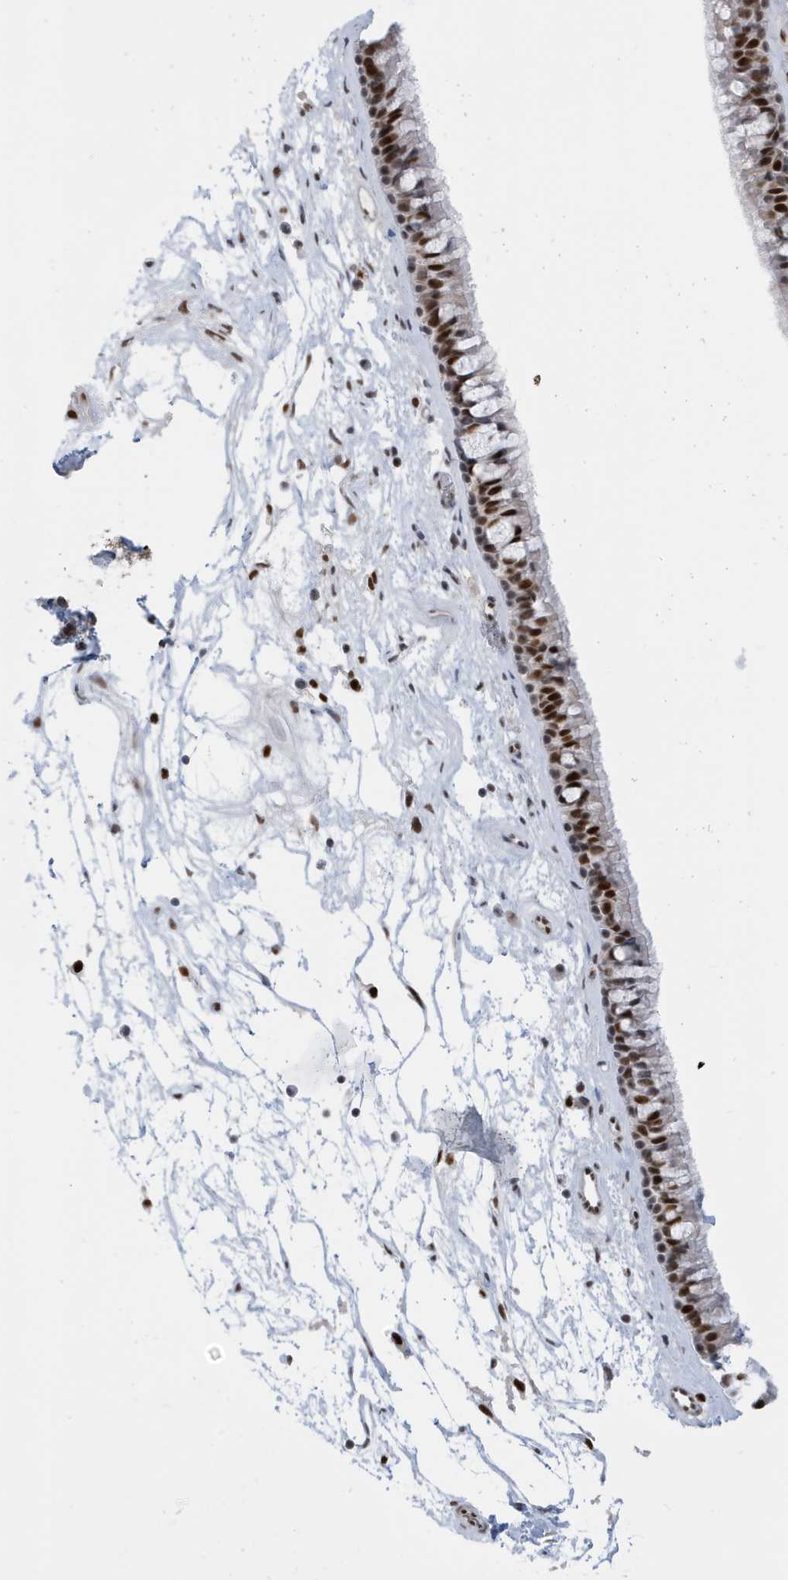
{"staining": {"intensity": "strong", "quantity": ">75%", "location": "nuclear"}, "tissue": "nasopharynx", "cell_type": "Respiratory epithelial cells", "image_type": "normal", "snomed": [{"axis": "morphology", "description": "Normal tissue, NOS"}, {"axis": "topography", "description": "Nasopharynx"}], "caption": "Brown immunohistochemical staining in benign human nasopharynx reveals strong nuclear expression in about >75% of respiratory epithelial cells. The staining was performed using DAB, with brown indicating positive protein expression. Nuclei are stained blue with hematoxylin.", "gene": "PCYT1A", "patient": {"sex": "male", "age": 64}}